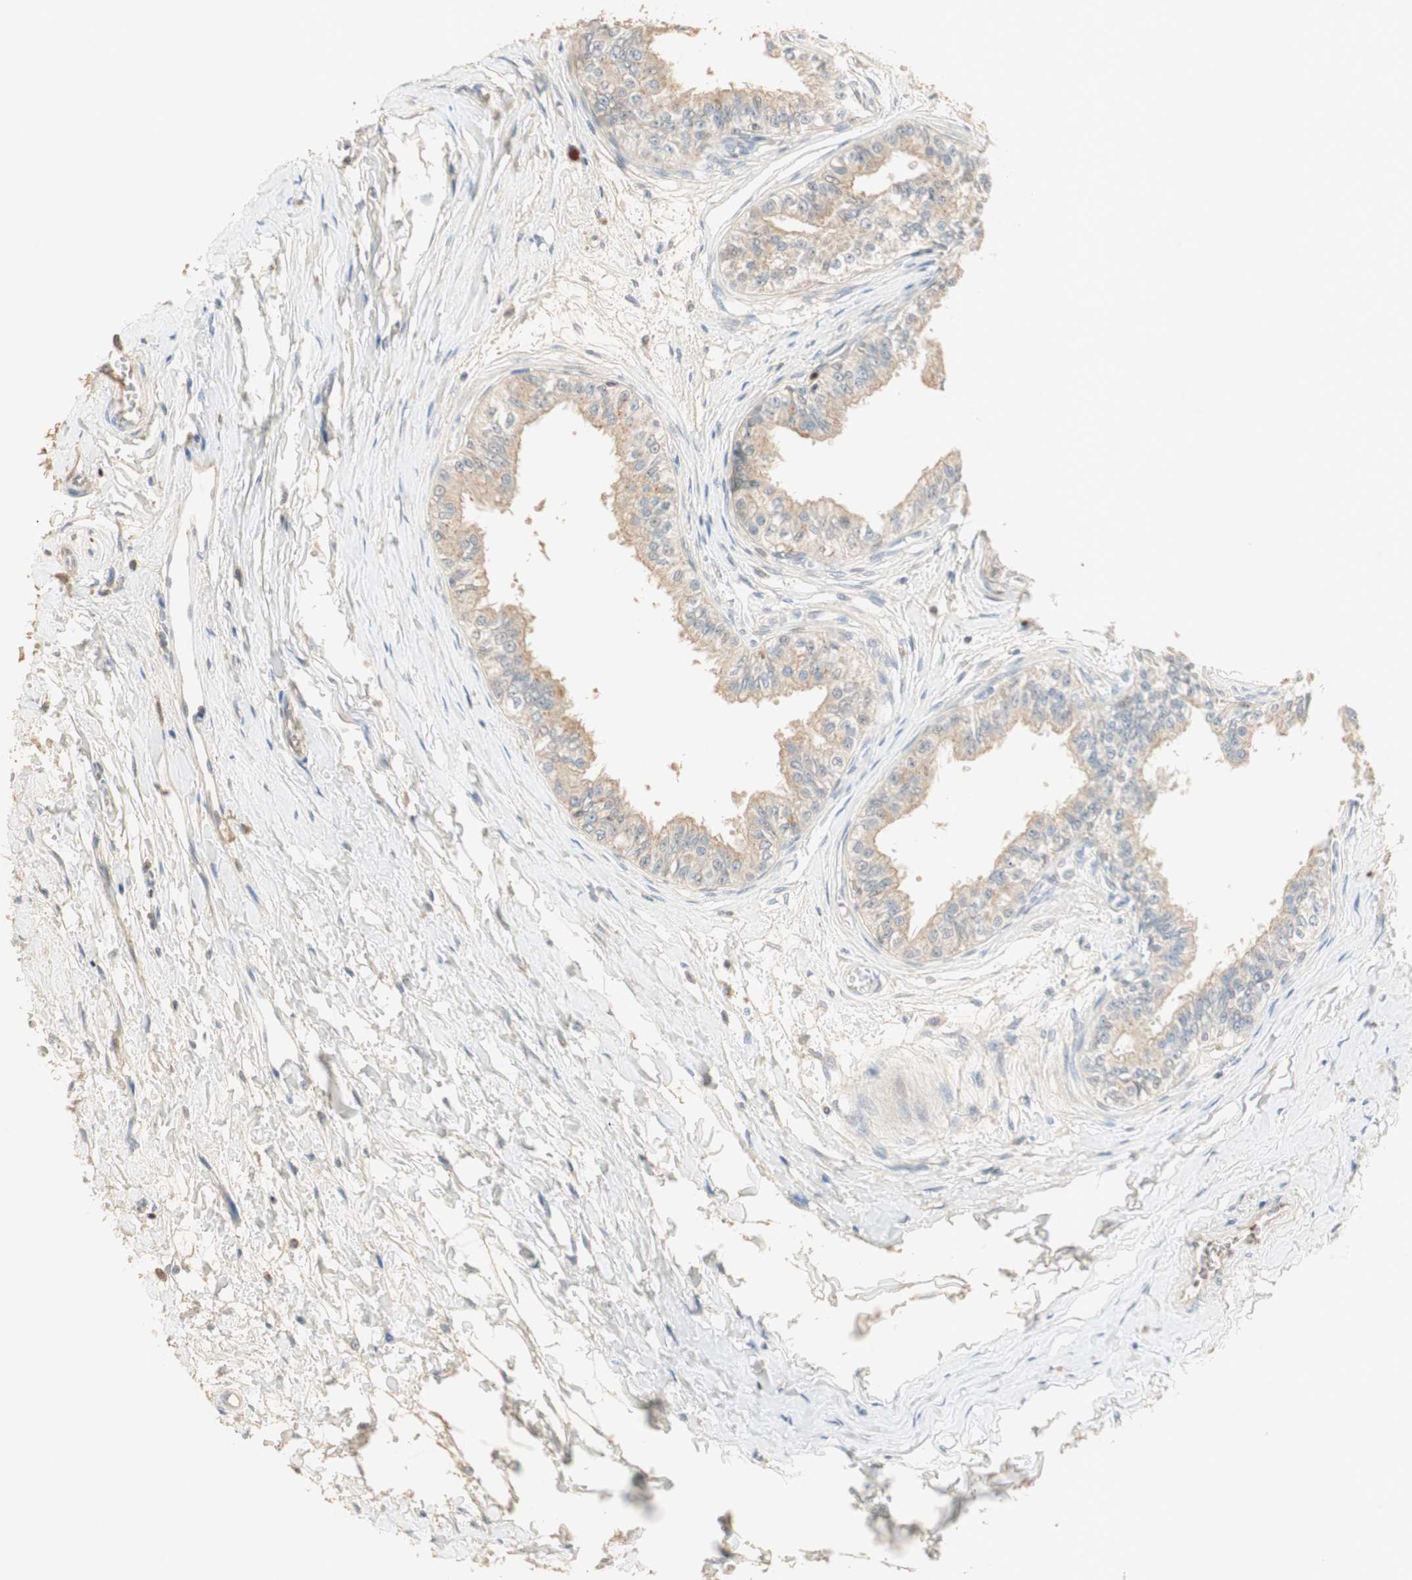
{"staining": {"intensity": "weak", "quantity": ">75%", "location": "cytoplasmic/membranous,nuclear"}, "tissue": "epididymis", "cell_type": "Glandular cells", "image_type": "normal", "snomed": [{"axis": "morphology", "description": "Normal tissue, NOS"}, {"axis": "morphology", "description": "Adenocarcinoma, metastatic, NOS"}, {"axis": "topography", "description": "Testis"}, {"axis": "topography", "description": "Epididymis"}], "caption": "Immunohistochemistry (IHC) photomicrograph of unremarkable epididymis: epididymis stained using immunohistochemistry demonstrates low levels of weak protein expression localized specifically in the cytoplasmic/membranous,nuclear of glandular cells, appearing as a cytoplasmic/membranous,nuclear brown color.", "gene": "RUNX2", "patient": {"sex": "male", "age": 26}}